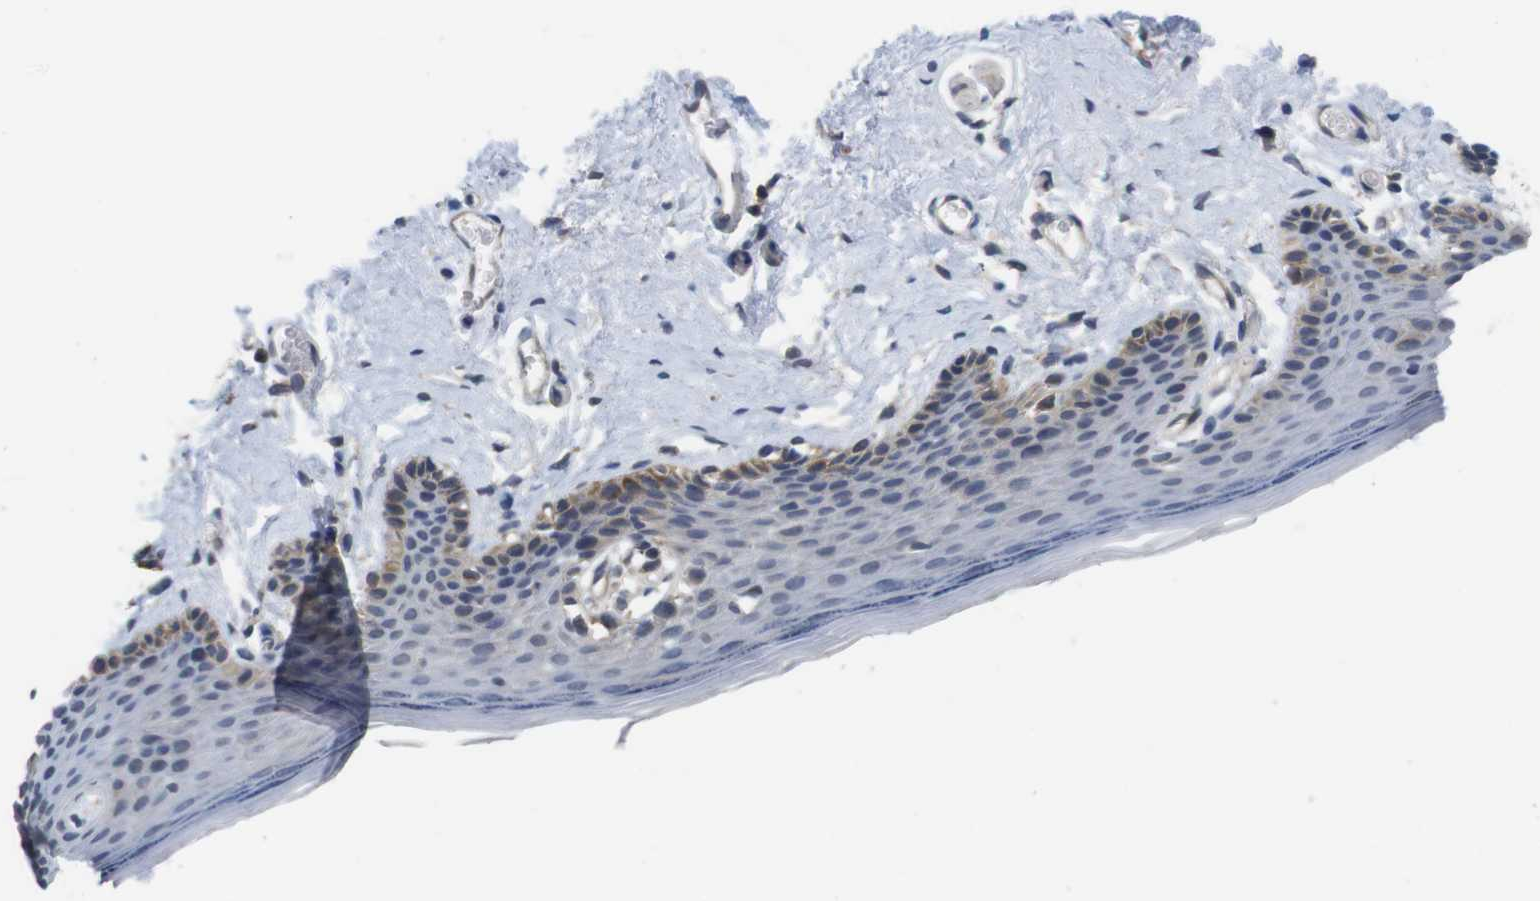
{"staining": {"intensity": "moderate", "quantity": "<25%", "location": "cytoplasmic/membranous"}, "tissue": "skin", "cell_type": "Epidermal cells", "image_type": "normal", "snomed": [{"axis": "morphology", "description": "Normal tissue, NOS"}, {"axis": "topography", "description": "Vulva"}], "caption": "Skin stained for a protein displays moderate cytoplasmic/membranous positivity in epidermal cells. Using DAB (3,3'-diaminobenzidine) (brown) and hematoxylin (blue) stains, captured at high magnification using brightfield microscopy.", "gene": "FADD", "patient": {"sex": "female", "age": 54}}